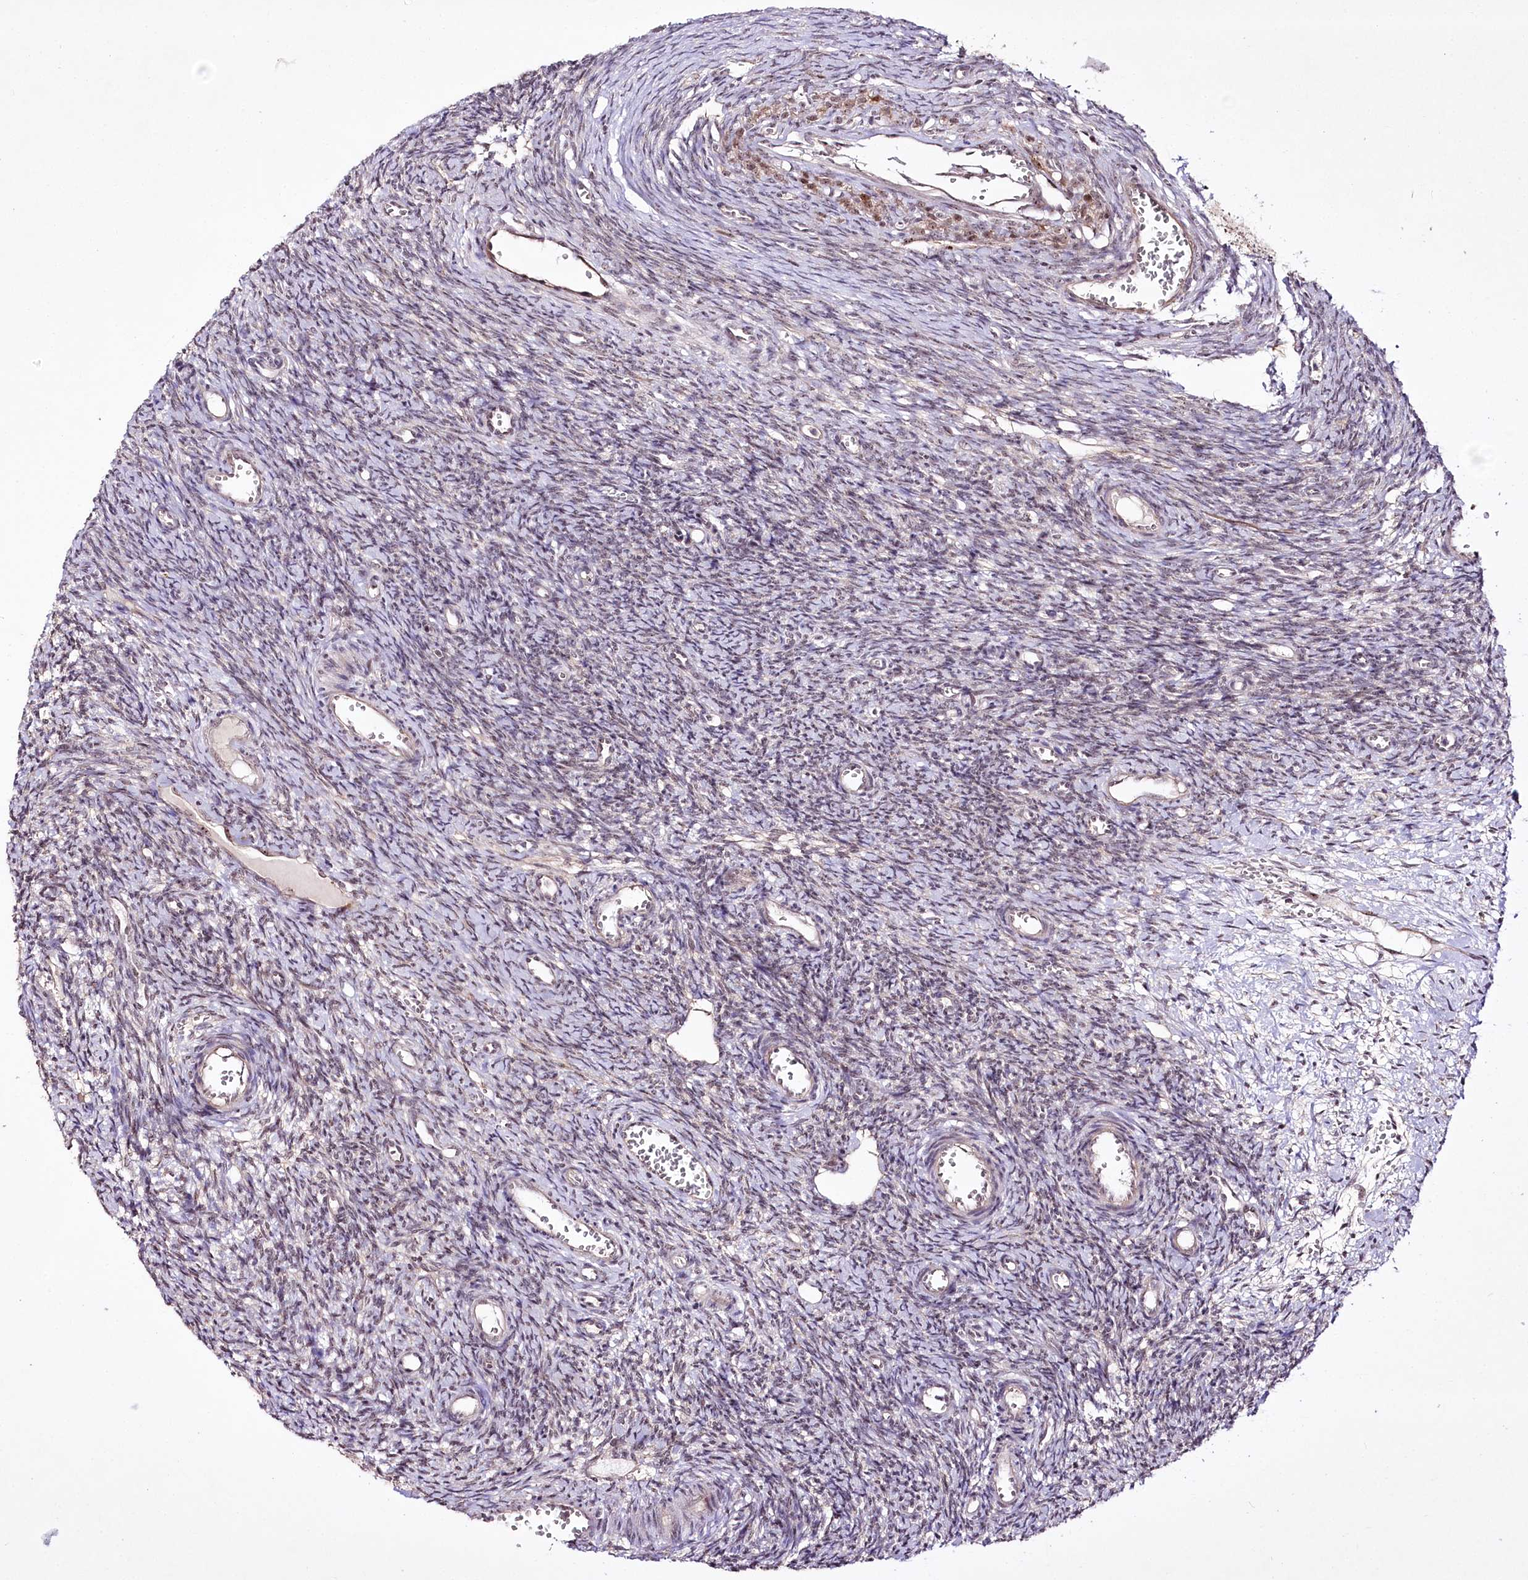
{"staining": {"intensity": "weak", "quantity": "<25%", "location": "cytoplasmic/membranous"}, "tissue": "ovary", "cell_type": "Ovarian stroma cells", "image_type": "normal", "snomed": [{"axis": "morphology", "description": "Normal tissue, NOS"}, {"axis": "topography", "description": "Ovary"}], "caption": "An immunohistochemistry (IHC) photomicrograph of benign ovary is shown. There is no staining in ovarian stroma cells of ovary.", "gene": "CCDC59", "patient": {"sex": "female", "age": 39}}